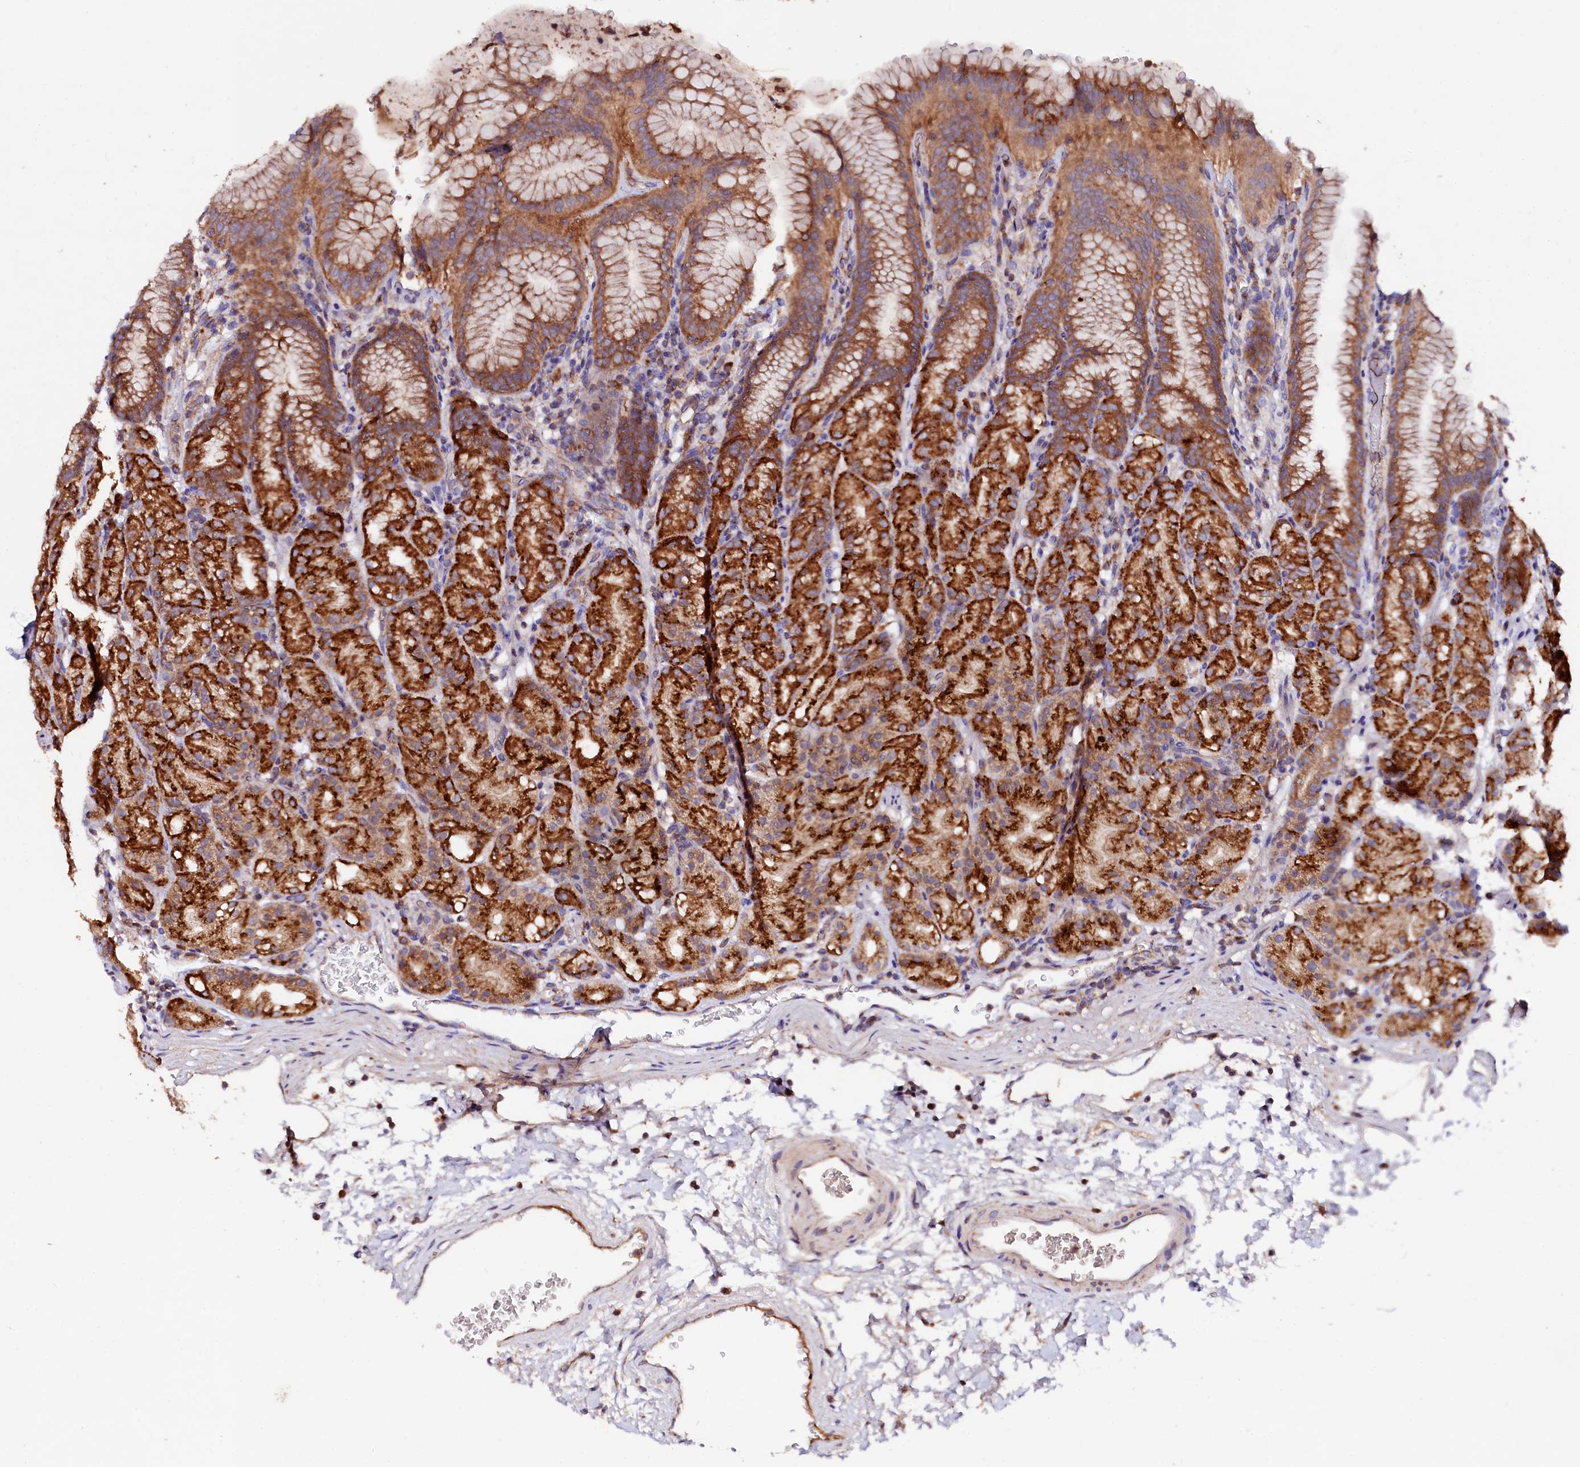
{"staining": {"intensity": "strong", "quantity": ">75%", "location": "cytoplasmic/membranous"}, "tissue": "stomach", "cell_type": "Glandular cells", "image_type": "normal", "snomed": [{"axis": "morphology", "description": "Normal tissue, NOS"}, {"axis": "topography", "description": "Stomach, upper"}], "caption": "Glandular cells demonstrate strong cytoplasmic/membranous staining in approximately >75% of cells in unremarkable stomach.", "gene": "ST3GAL1", "patient": {"sex": "male", "age": 48}}